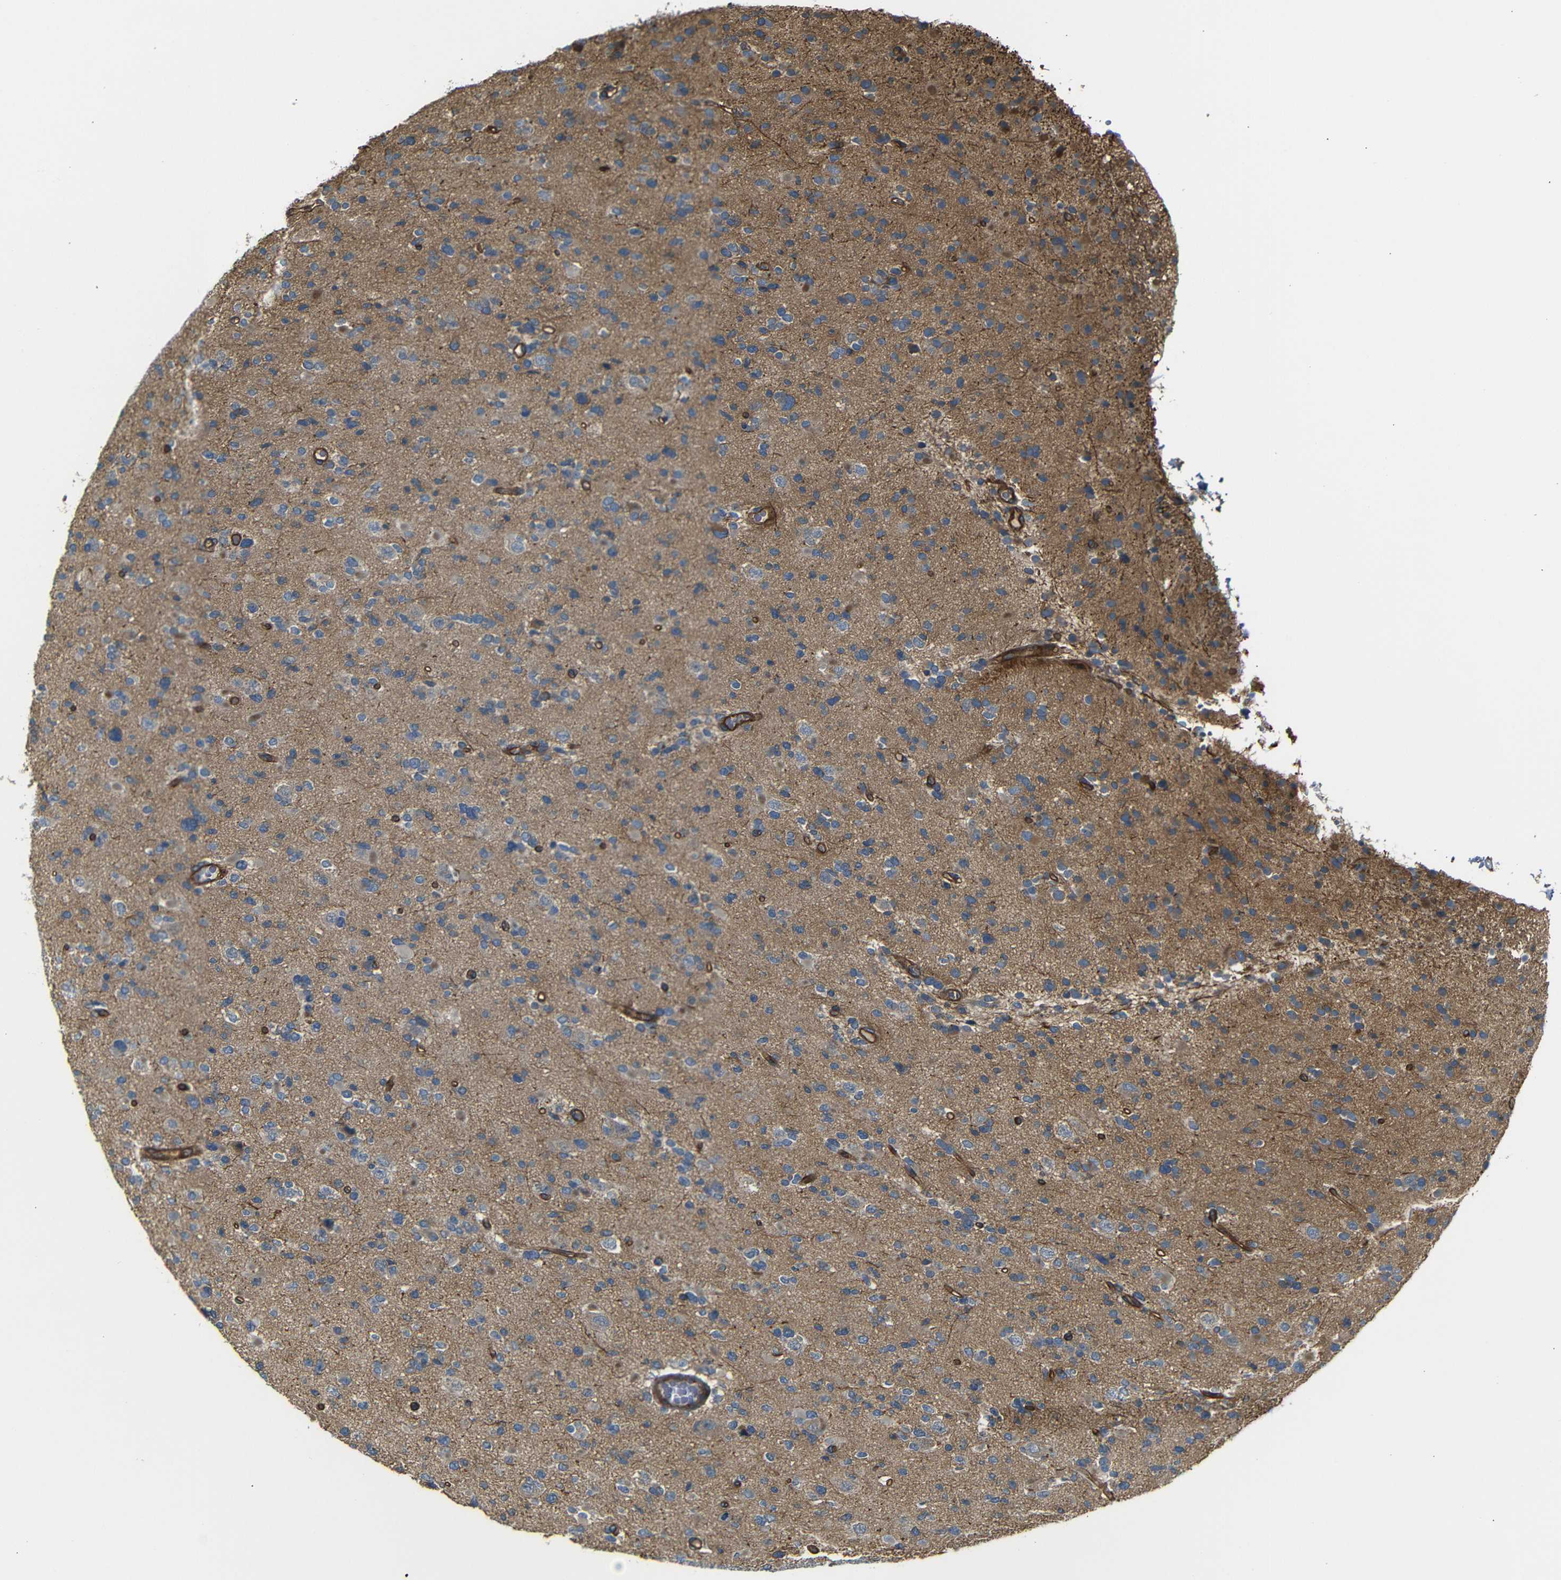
{"staining": {"intensity": "negative", "quantity": "none", "location": "none"}, "tissue": "glioma", "cell_type": "Tumor cells", "image_type": "cancer", "snomed": [{"axis": "morphology", "description": "Glioma, malignant, Low grade"}, {"axis": "topography", "description": "Brain"}], "caption": "A high-resolution image shows immunohistochemistry (IHC) staining of malignant glioma (low-grade), which shows no significant expression in tumor cells.", "gene": "RELL1", "patient": {"sex": "female", "age": 22}}